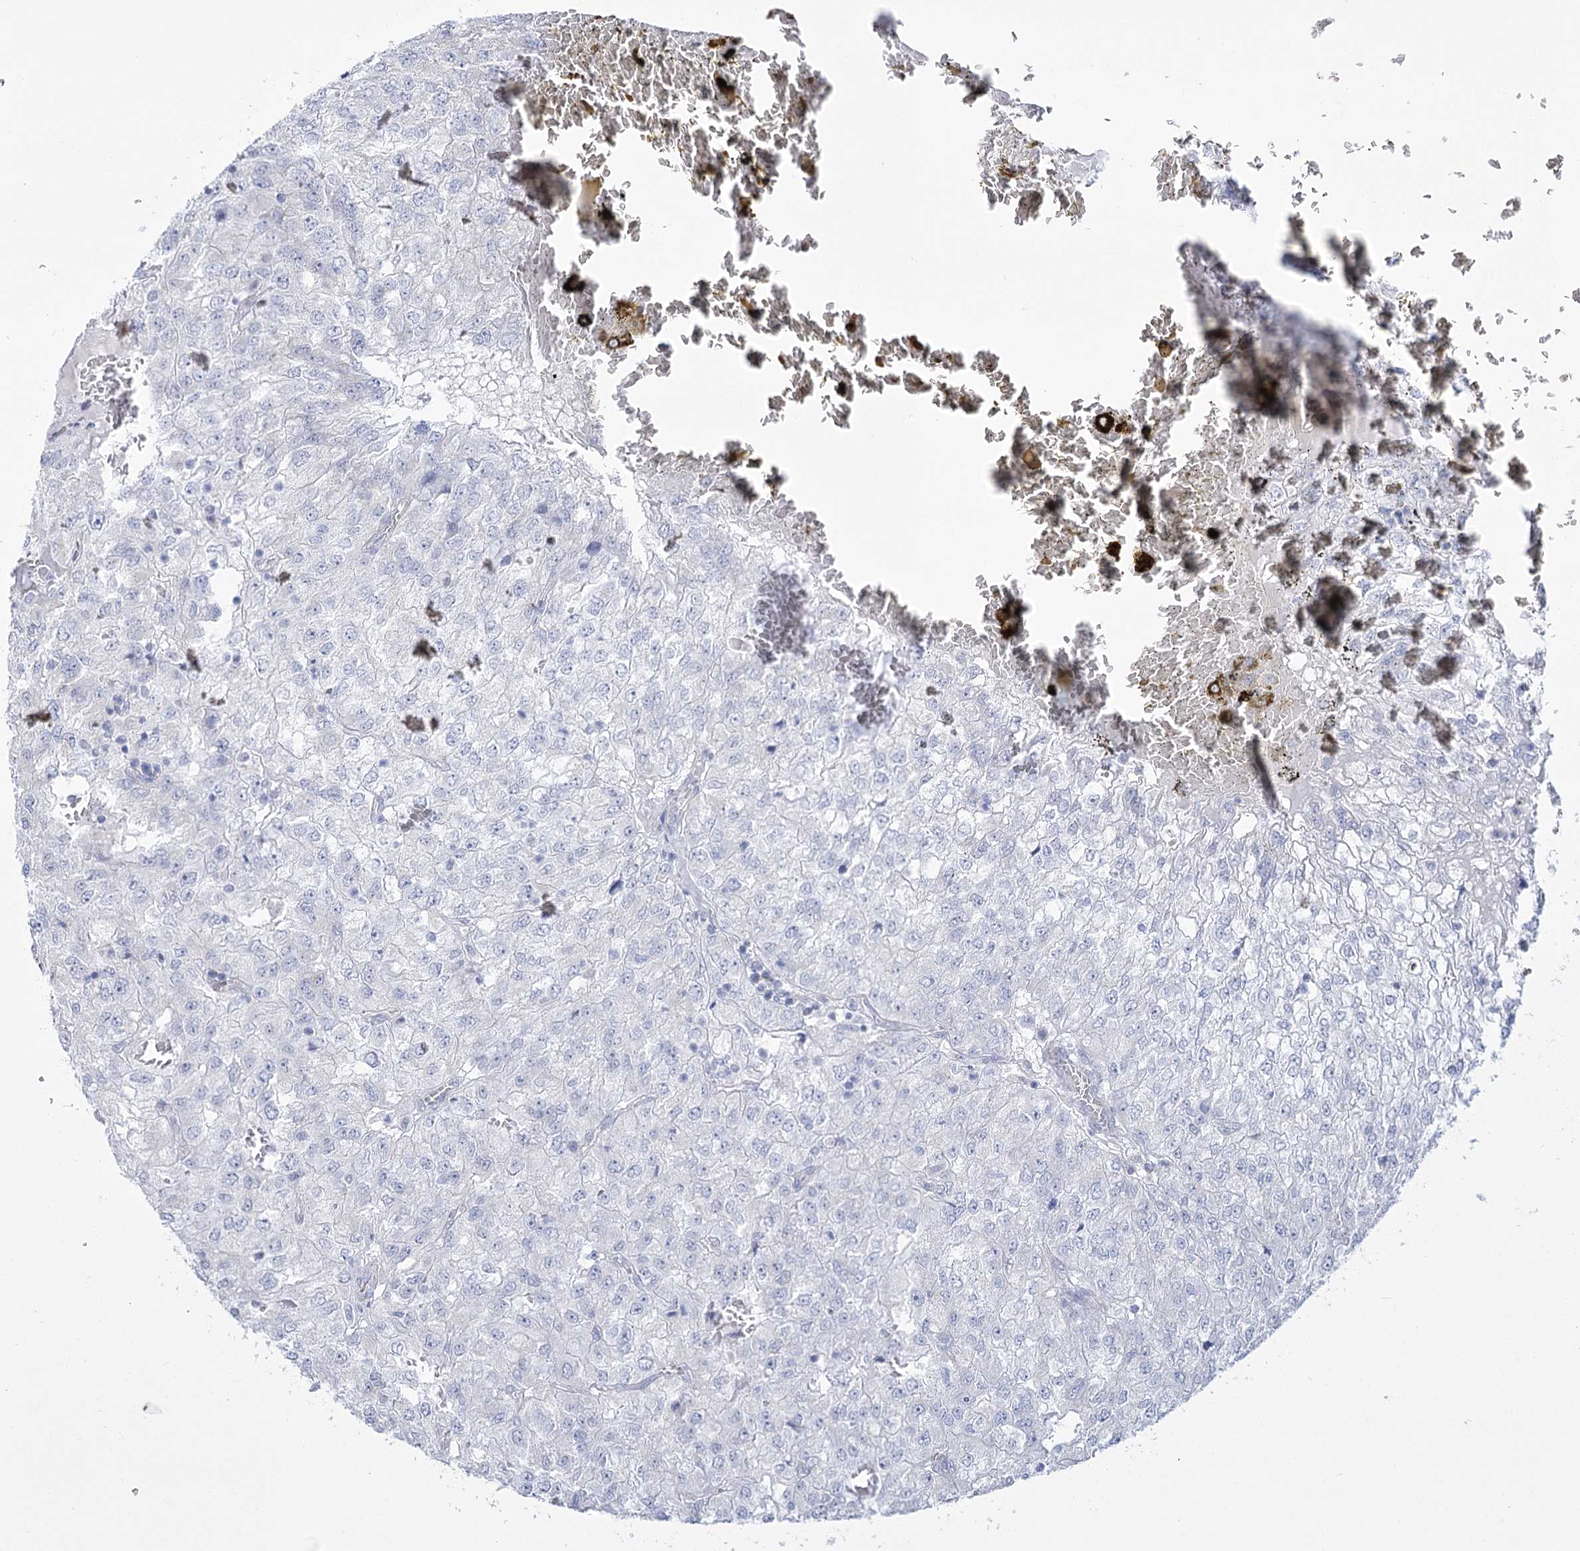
{"staining": {"intensity": "negative", "quantity": "none", "location": "none"}, "tissue": "renal cancer", "cell_type": "Tumor cells", "image_type": "cancer", "snomed": [{"axis": "morphology", "description": "Adenocarcinoma, NOS"}, {"axis": "topography", "description": "Kidney"}], "caption": "Micrograph shows no significant protein positivity in tumor cells of adenocarcinoma (renal).", "gene": "PDHB", "patient": {"sex": "female", "age": 54}}